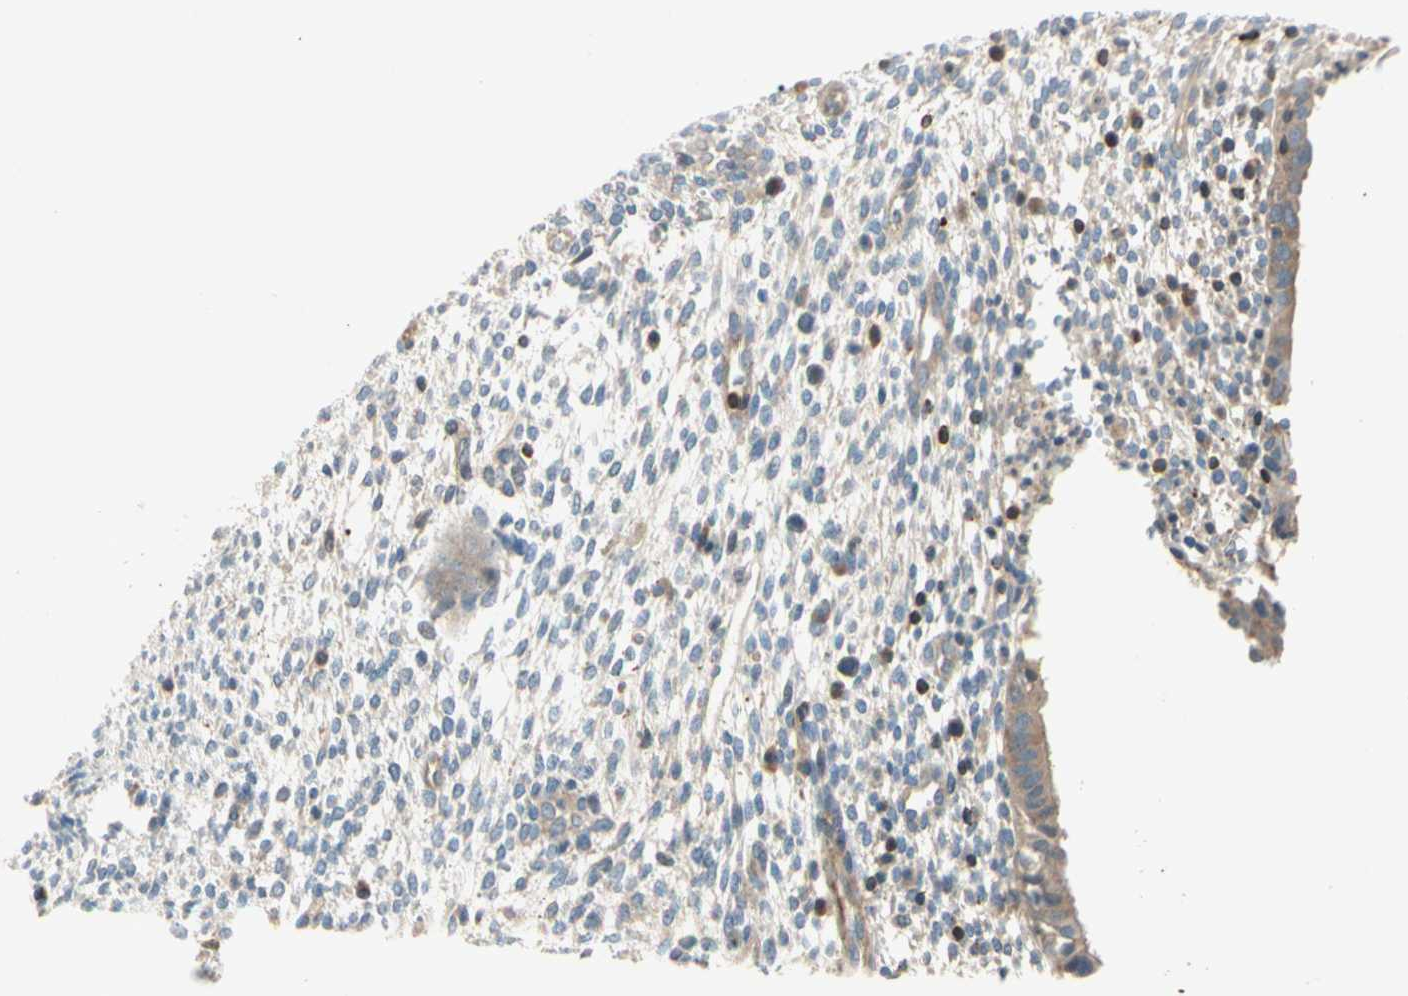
{"staining": {"intensity": "weak", "quantity": "<25%", "location": "cytoplasmic/membranous"}, "tissue": "endometrium", "cell_type": "Cells in endometrial stroma", "image_type": "normal", "snomed": [{"axis": "morphology", "description": "Normal tissue, NOS"}, {"axis": "topography", "description": "Endometrium"}], "caption": "The immunohistochemistry (IHC) micrograph has no significant positivity in cells in endometrial stroma of endometrium. Brightfield microscopy of immunohistochemistry stained with DAB (brown) and hematoxylin (blue), captured at high magnification.", "gene": "CDH6", "patient": {"sex": "female", "age": 35}}